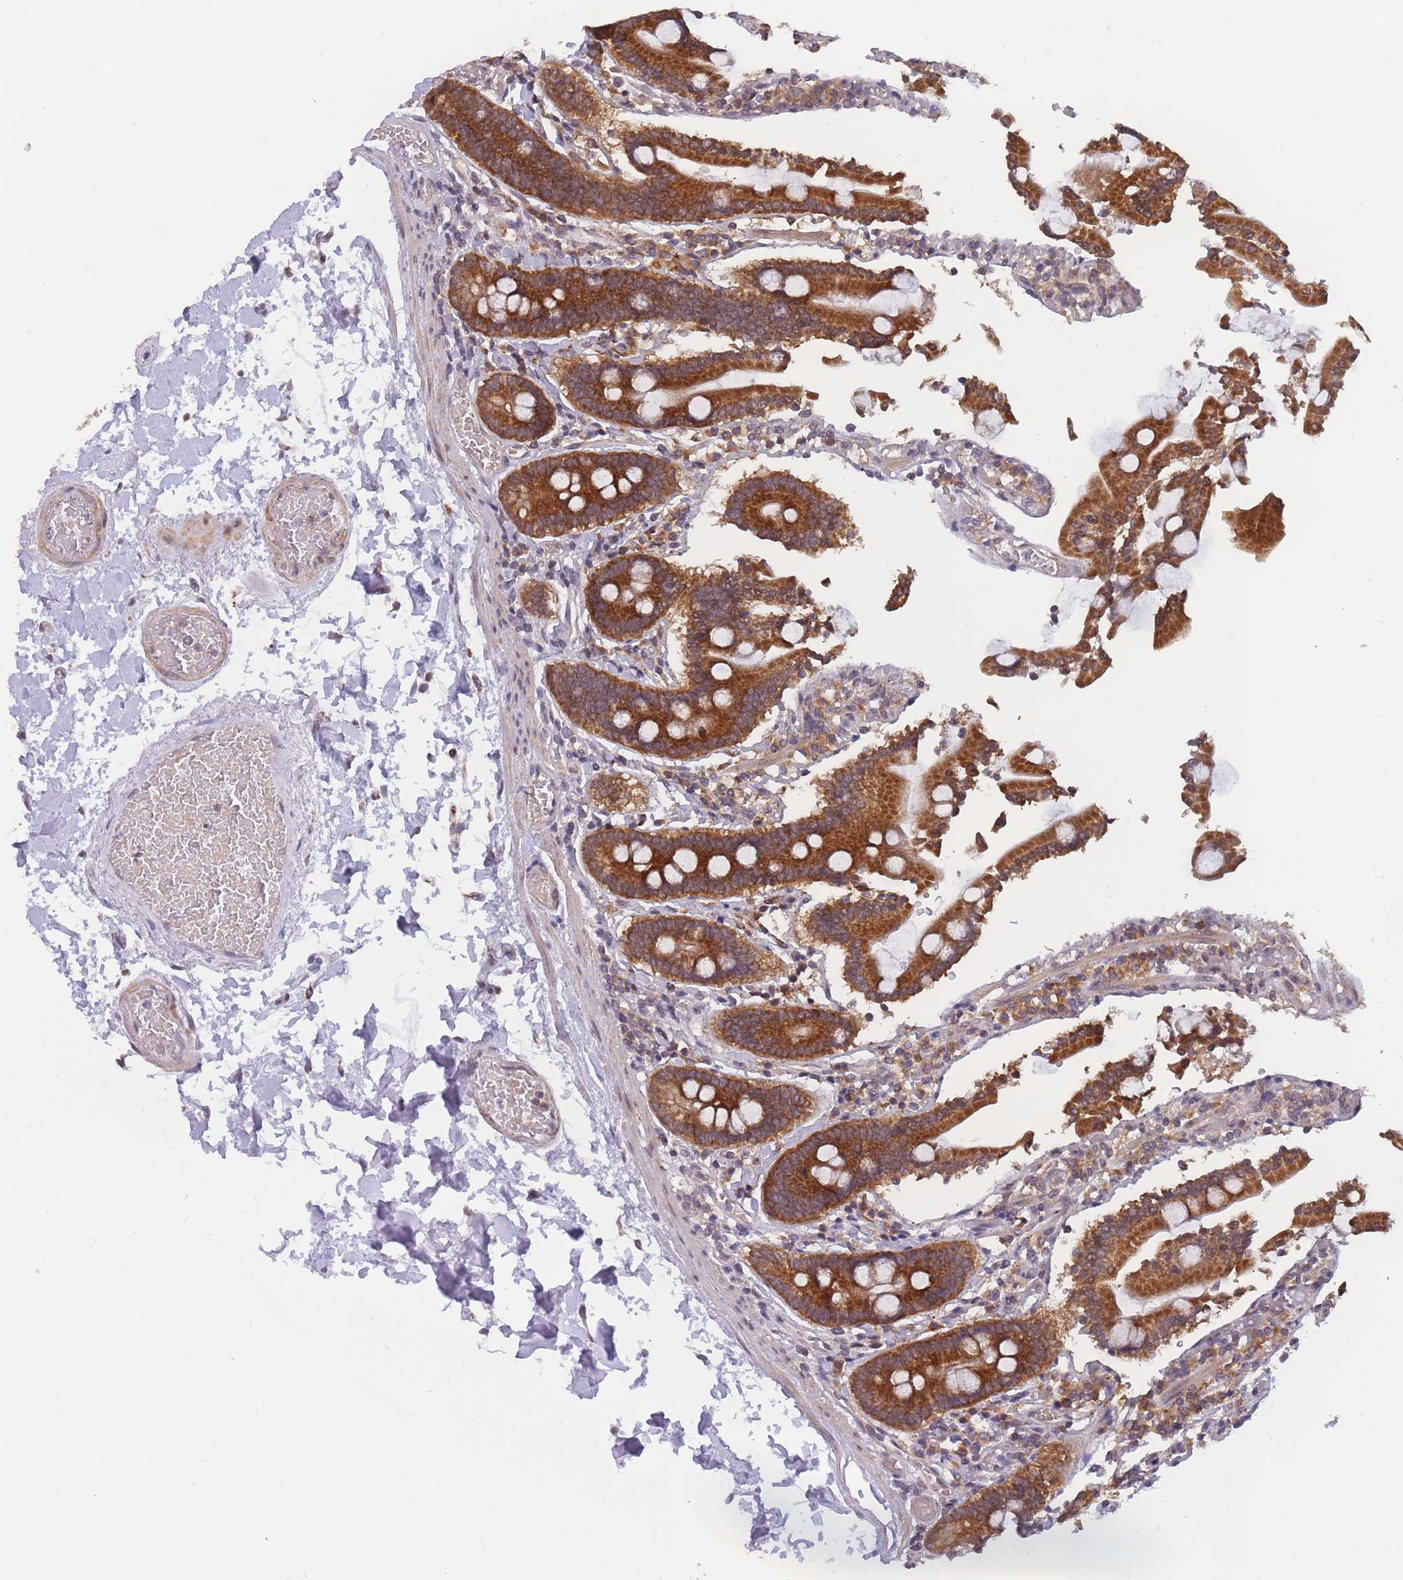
{"staining": {"intensity": "strong", "quantity": ">75%", "location": "cytoplasmic/membranous"}, "tissue": "duodenum", "cell_type": "Glandular cells", "image_type": "normal", "snomed": [{"axis": "morphology", "description": "Normal tissue, NOS"}, {"axis": "topography", "description": "Duodenum"}], "caption": "About >75% of glandular cells in benign human duodenum display strong cytoplasmic/membranous protein expression as visualized by brown immunohistochemical staining.", "gene": "ENSG00000276345", "patient": {"sex": "male", "age": 55}}